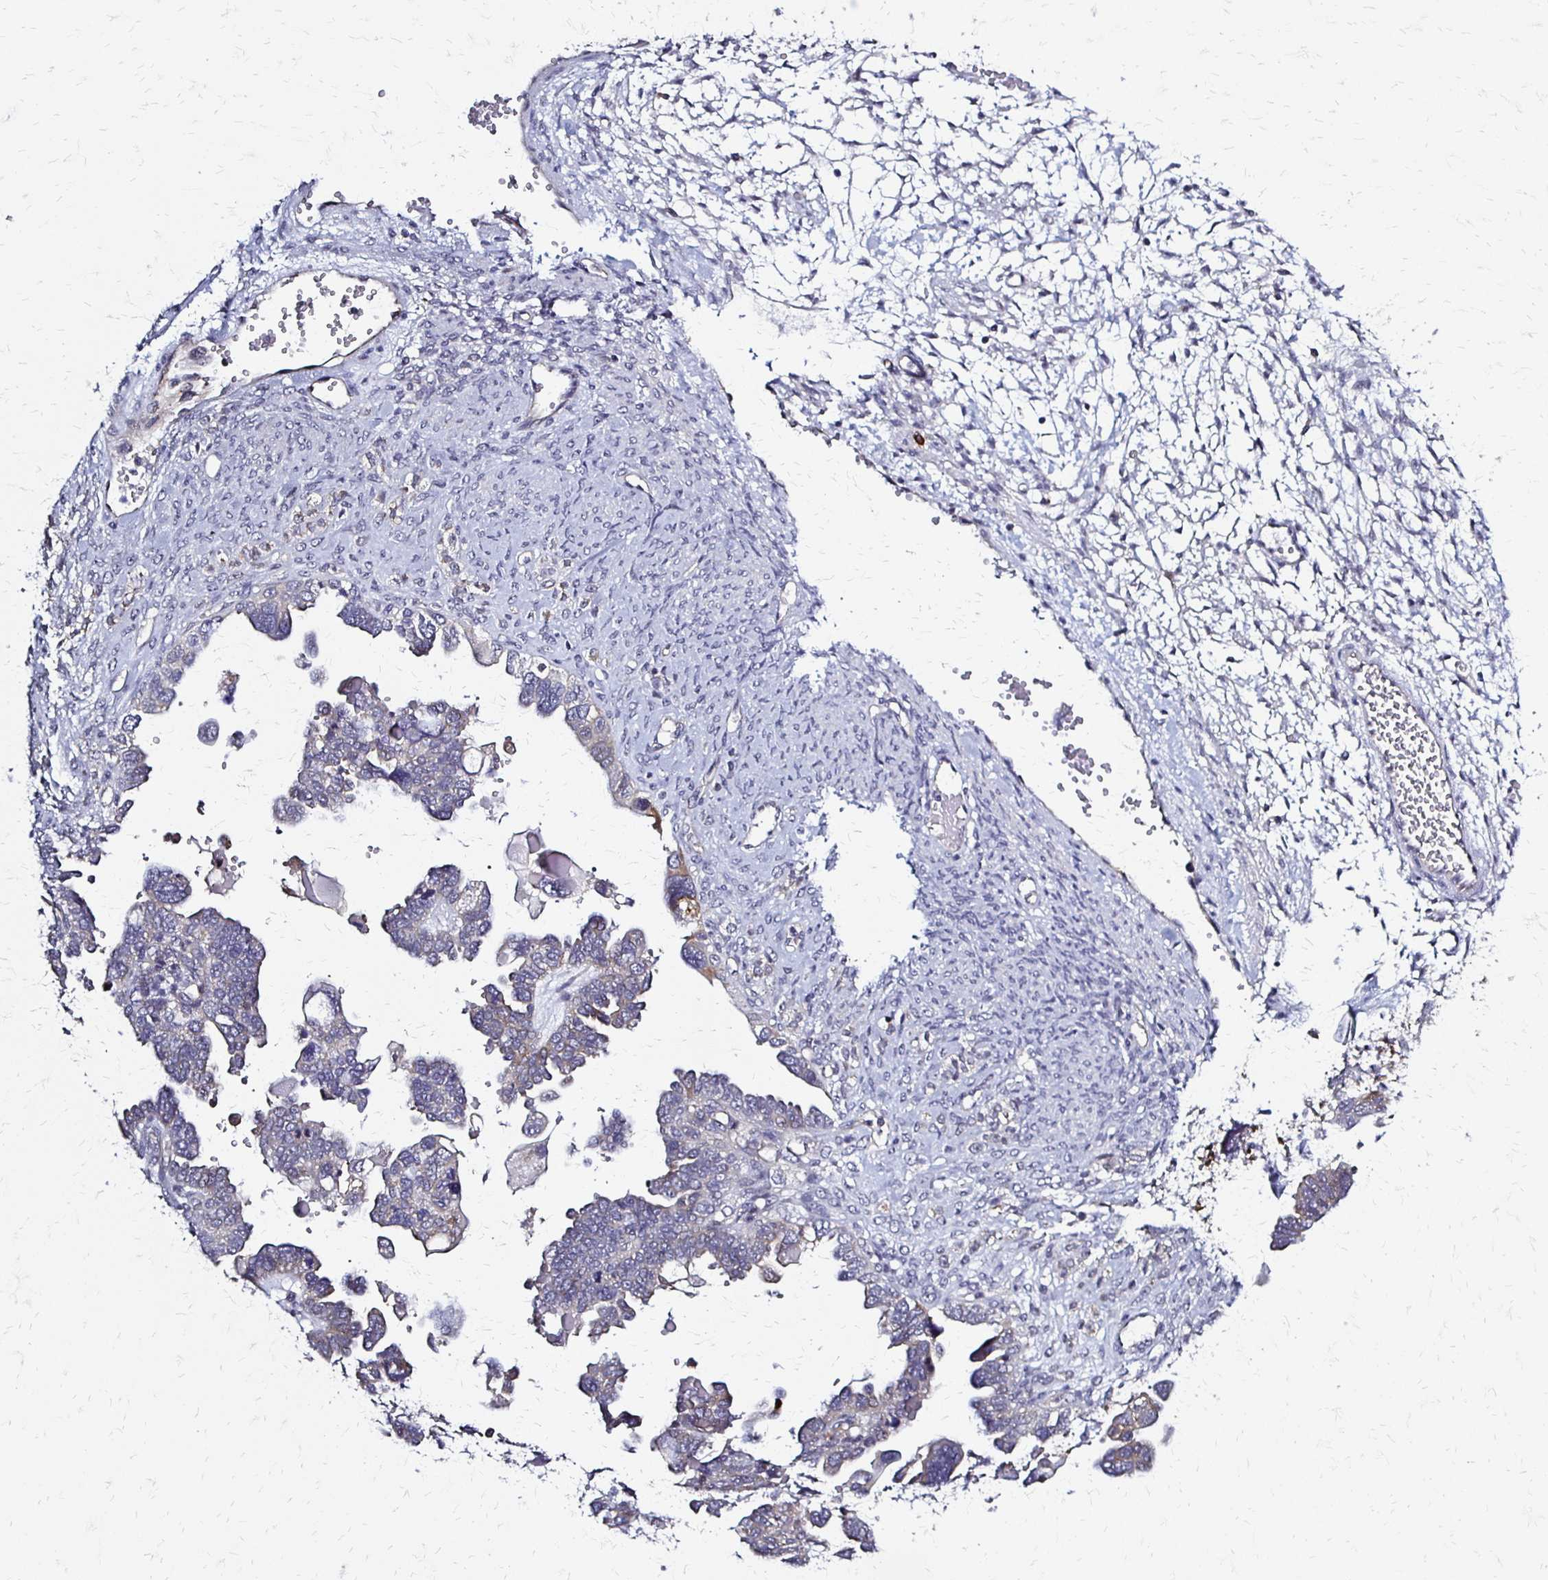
{"staining": {"intensity": "negative", "quantity": "none", "location": "none"}, "tissue": "ovarian cancer", "cell_type": "Tumor cells", "image_type": "cancer", "snomed": [{"axis": "morphology", "description": "Cystadenocarcinoma, serous, NOS"}, {"axis": "topography", "description": "Ovary"}], "caption": "An immunohistochemistry photomicrograph of serous cystadenocarcinoma (ovarian) is shown. There is no staining in tumor cells of serous cystadenocarcinoma (ovarian).", "gene": "SLC9A9", "patient": {"sex": "female", "age": 51}}